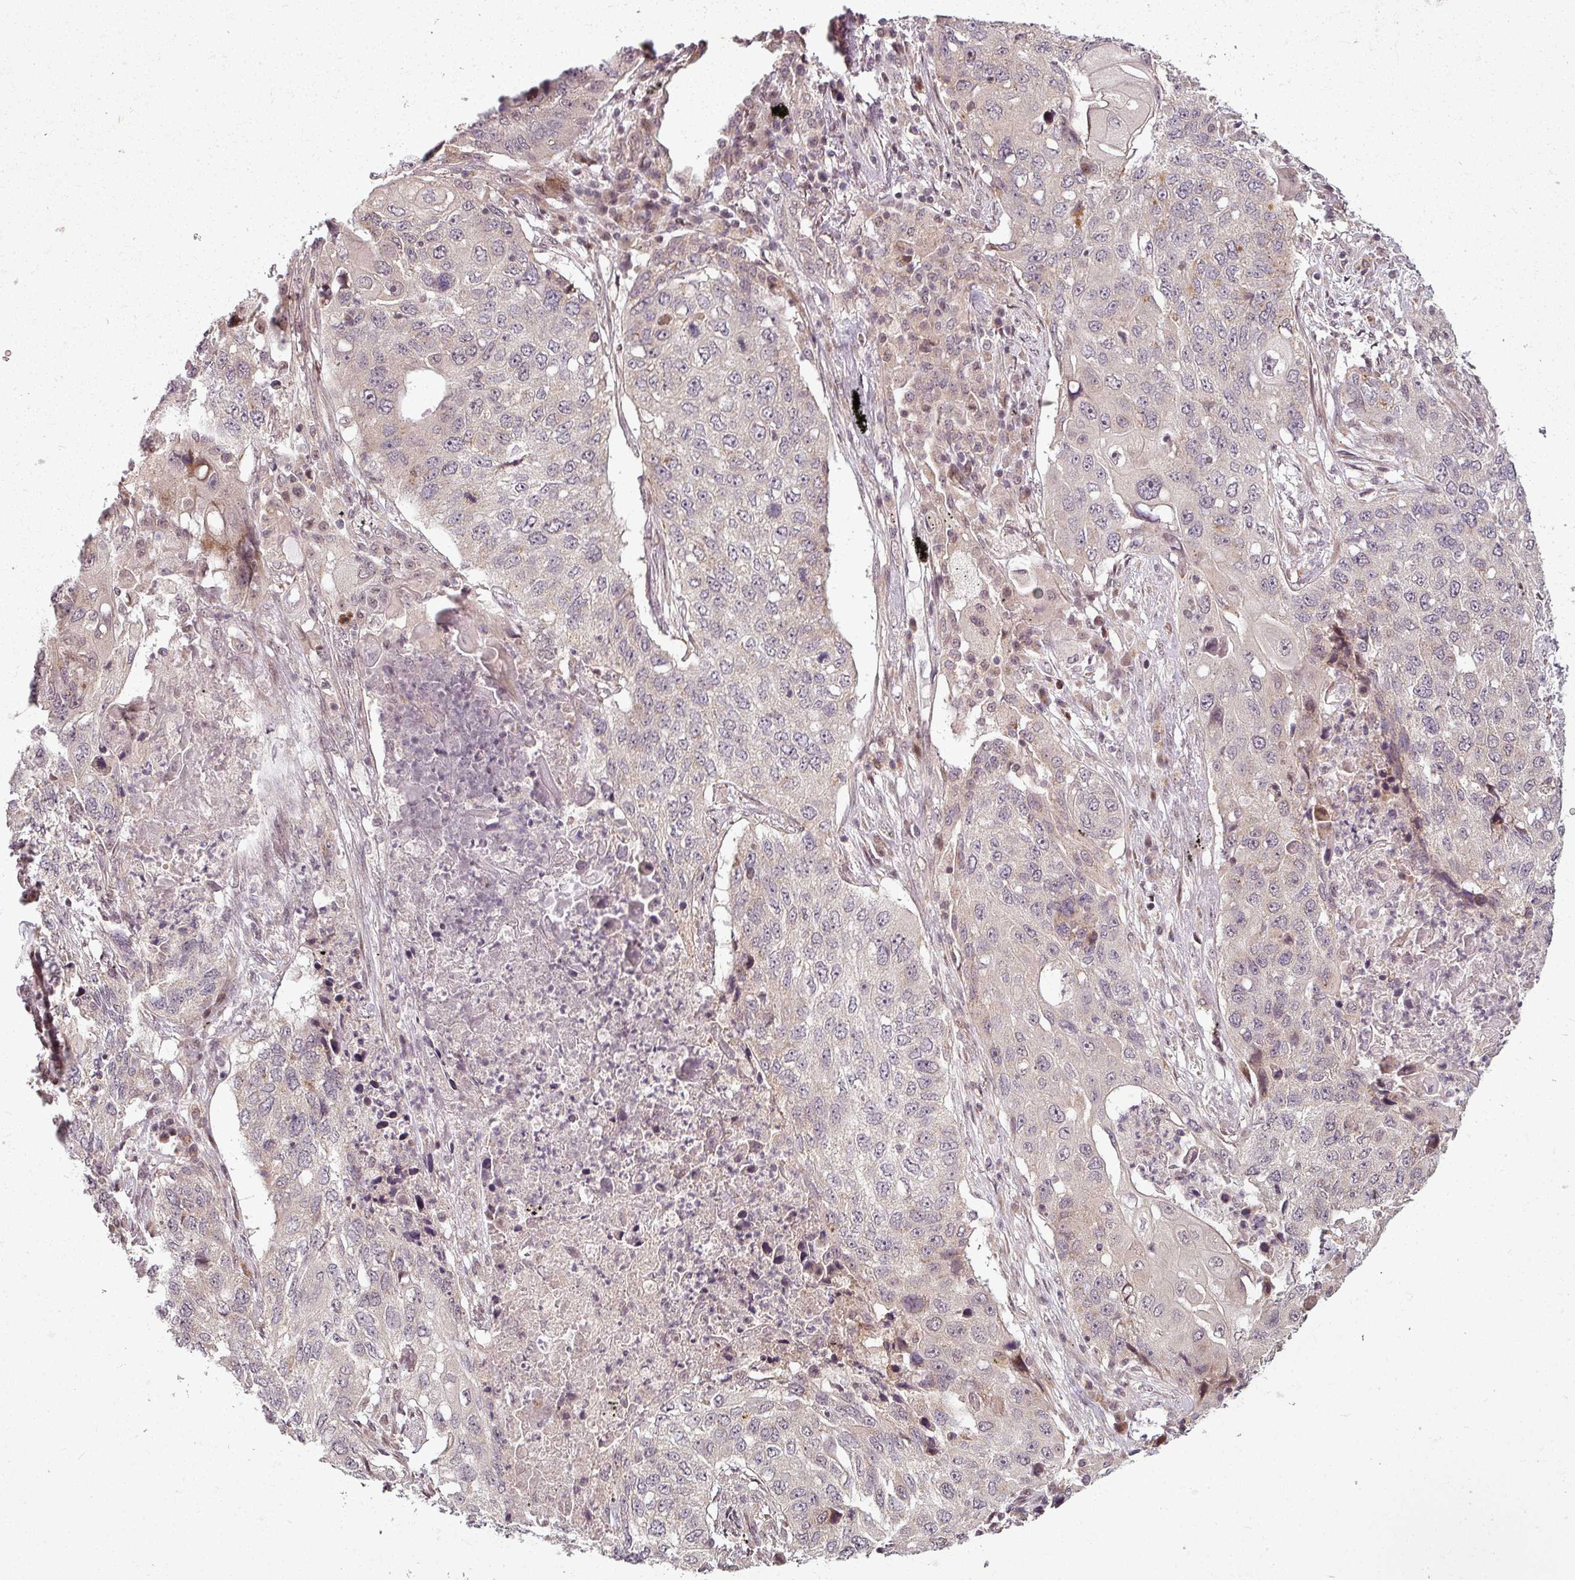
{"staining": {"intensity": "negative", "quantity": "none", "location": "none"}, "tissue": "lung cancer", "cell_type": "Tumor cells", "image_type": "cancer", "snomed": [{"axis": "morphology", "description": "Squamous cell carcinoma, NOS"}, {"axis": "topography", "description": "Lung"}], "caption": "This is a image of IHC staining of lung squamous cell carcinoma, which shows no positivity in tumor cells.", "gene": "CLIC1", "patient": {"sex": "female", "age": 63}}